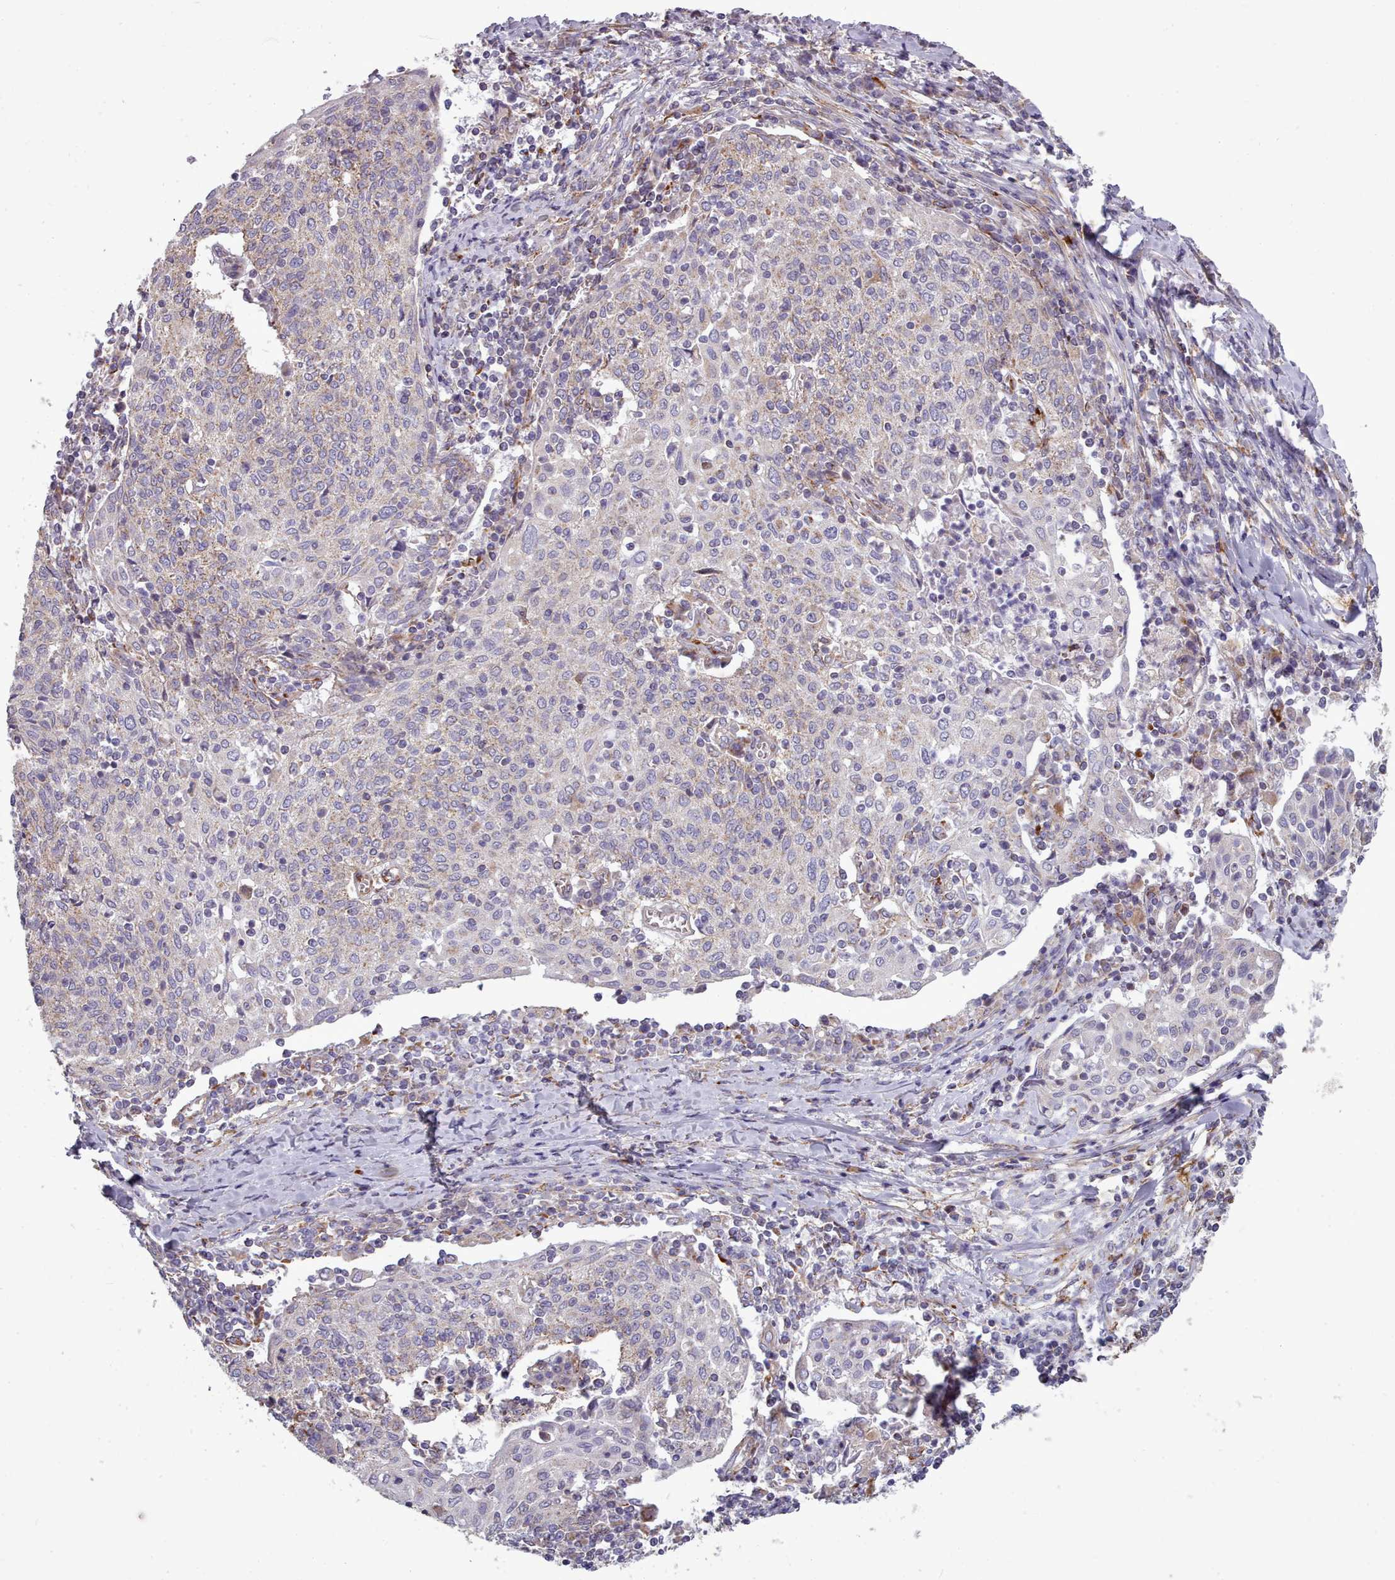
{"staining": {"intensity": "weak", "quantity": "<25%", "location": "cytoplasmic/membranous"}, "tissue": "cervical cancer", "cell_type": "Tumor cells", "image_type": "cancer", "snomed": [{"axis": "morphology", "description": "Squamous cell carcinoma, NOS"}, {"axis": "topography", "description": "Cervix"}], "caption": "Tumor cells show no significant positivity in cervical cancer.", "gene": "FKBP10", "patient": {"sex": "female", "age": 52}}